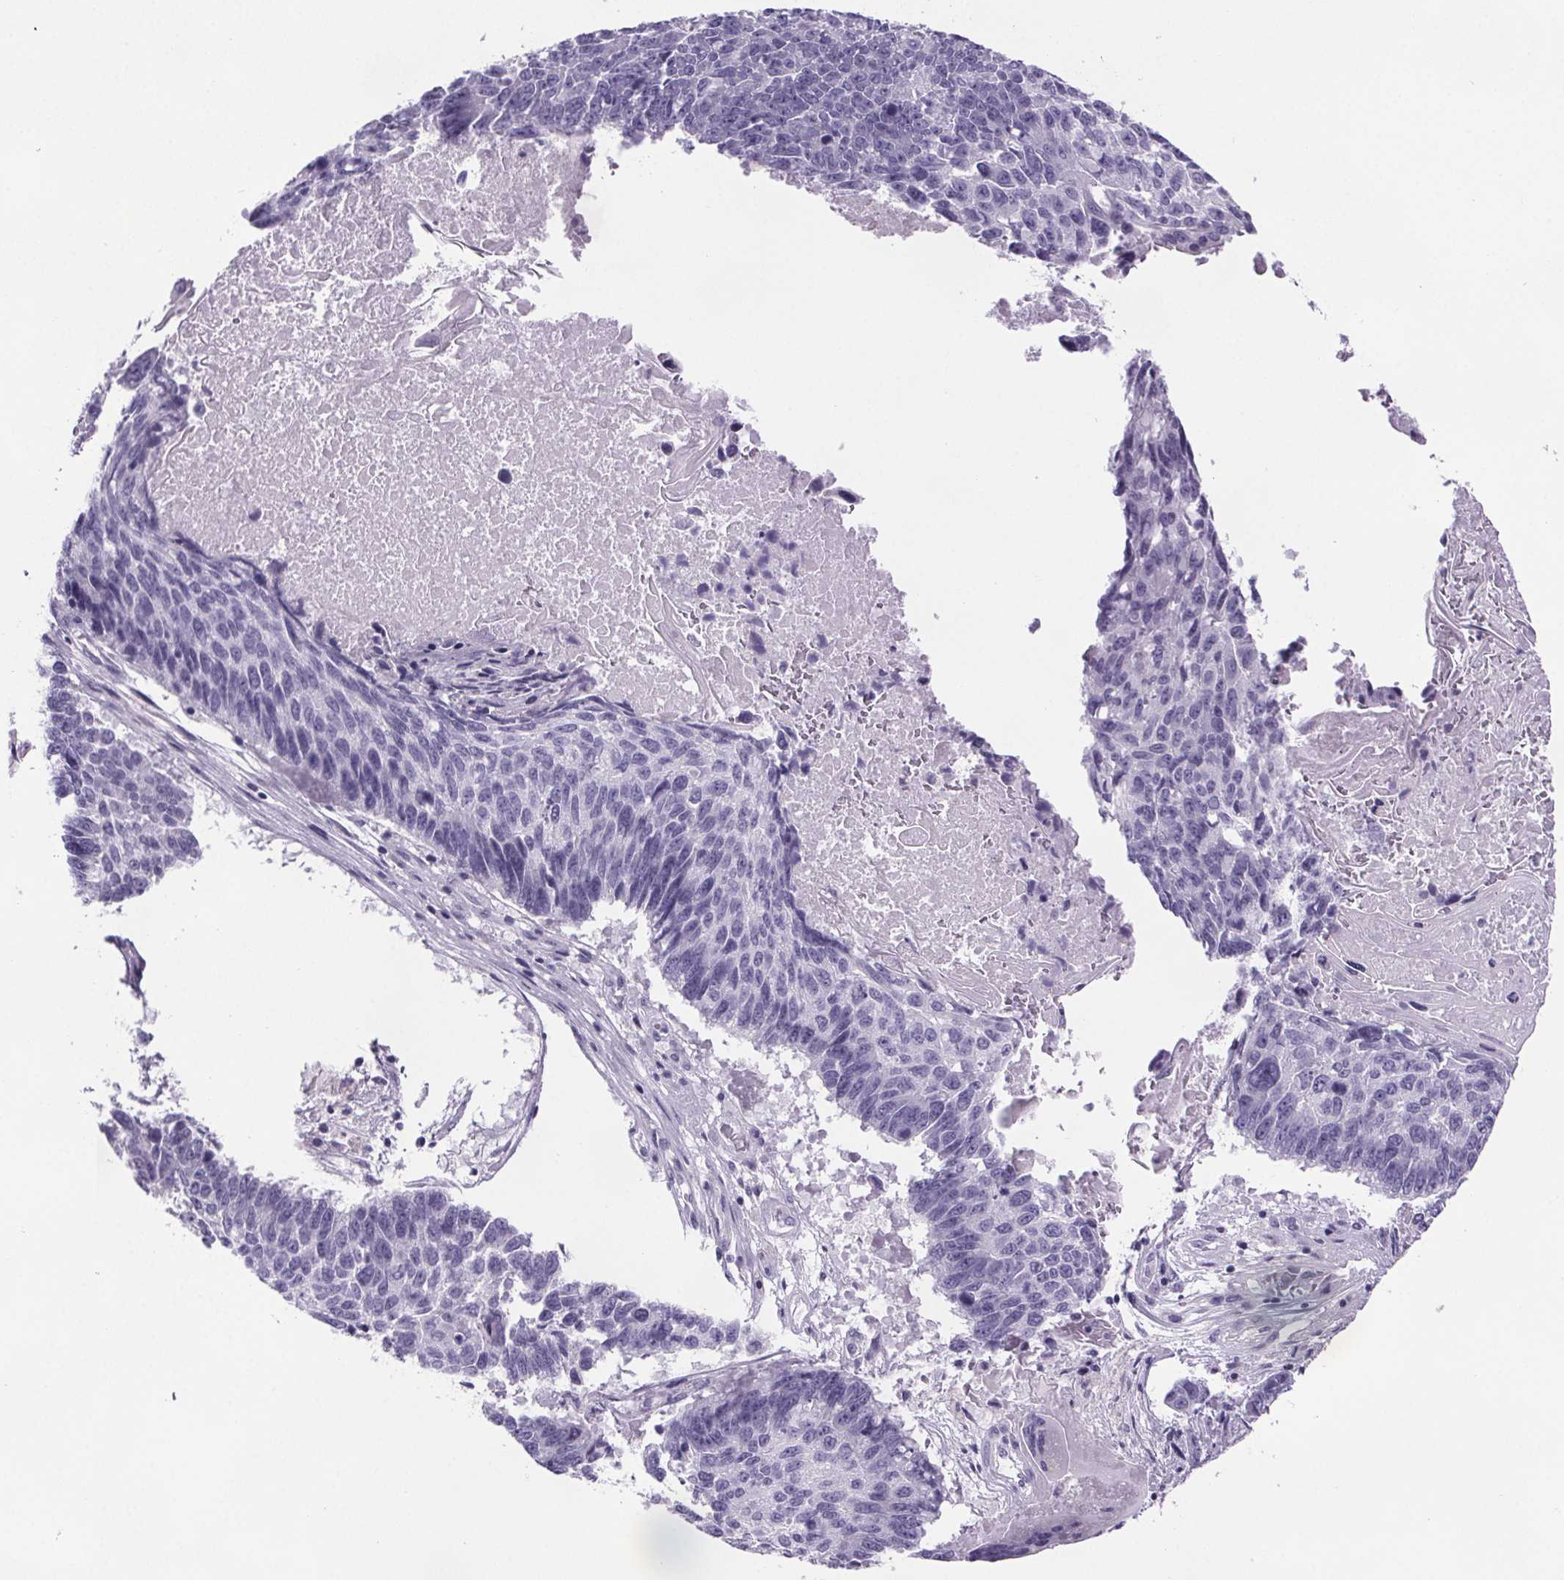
{"staining": {"intensity": "negative", "quantity": "none", "location": "none"}, "tissue": "lung cancer", "cell_type": "Tumor cells", "image_type": "cancer", "snomed": [{"axis": "morphology", "description": "Squamous cell carcinoma, NOS"}, {"axis": "topography", "description": "Lung"}], "caption": "This is an immunohistochemistry histopathology image of human lung cancer. There is no positivity in tumor cells.", "gene": "CUBN", "patient": {"sex": "male", "age": 73}}